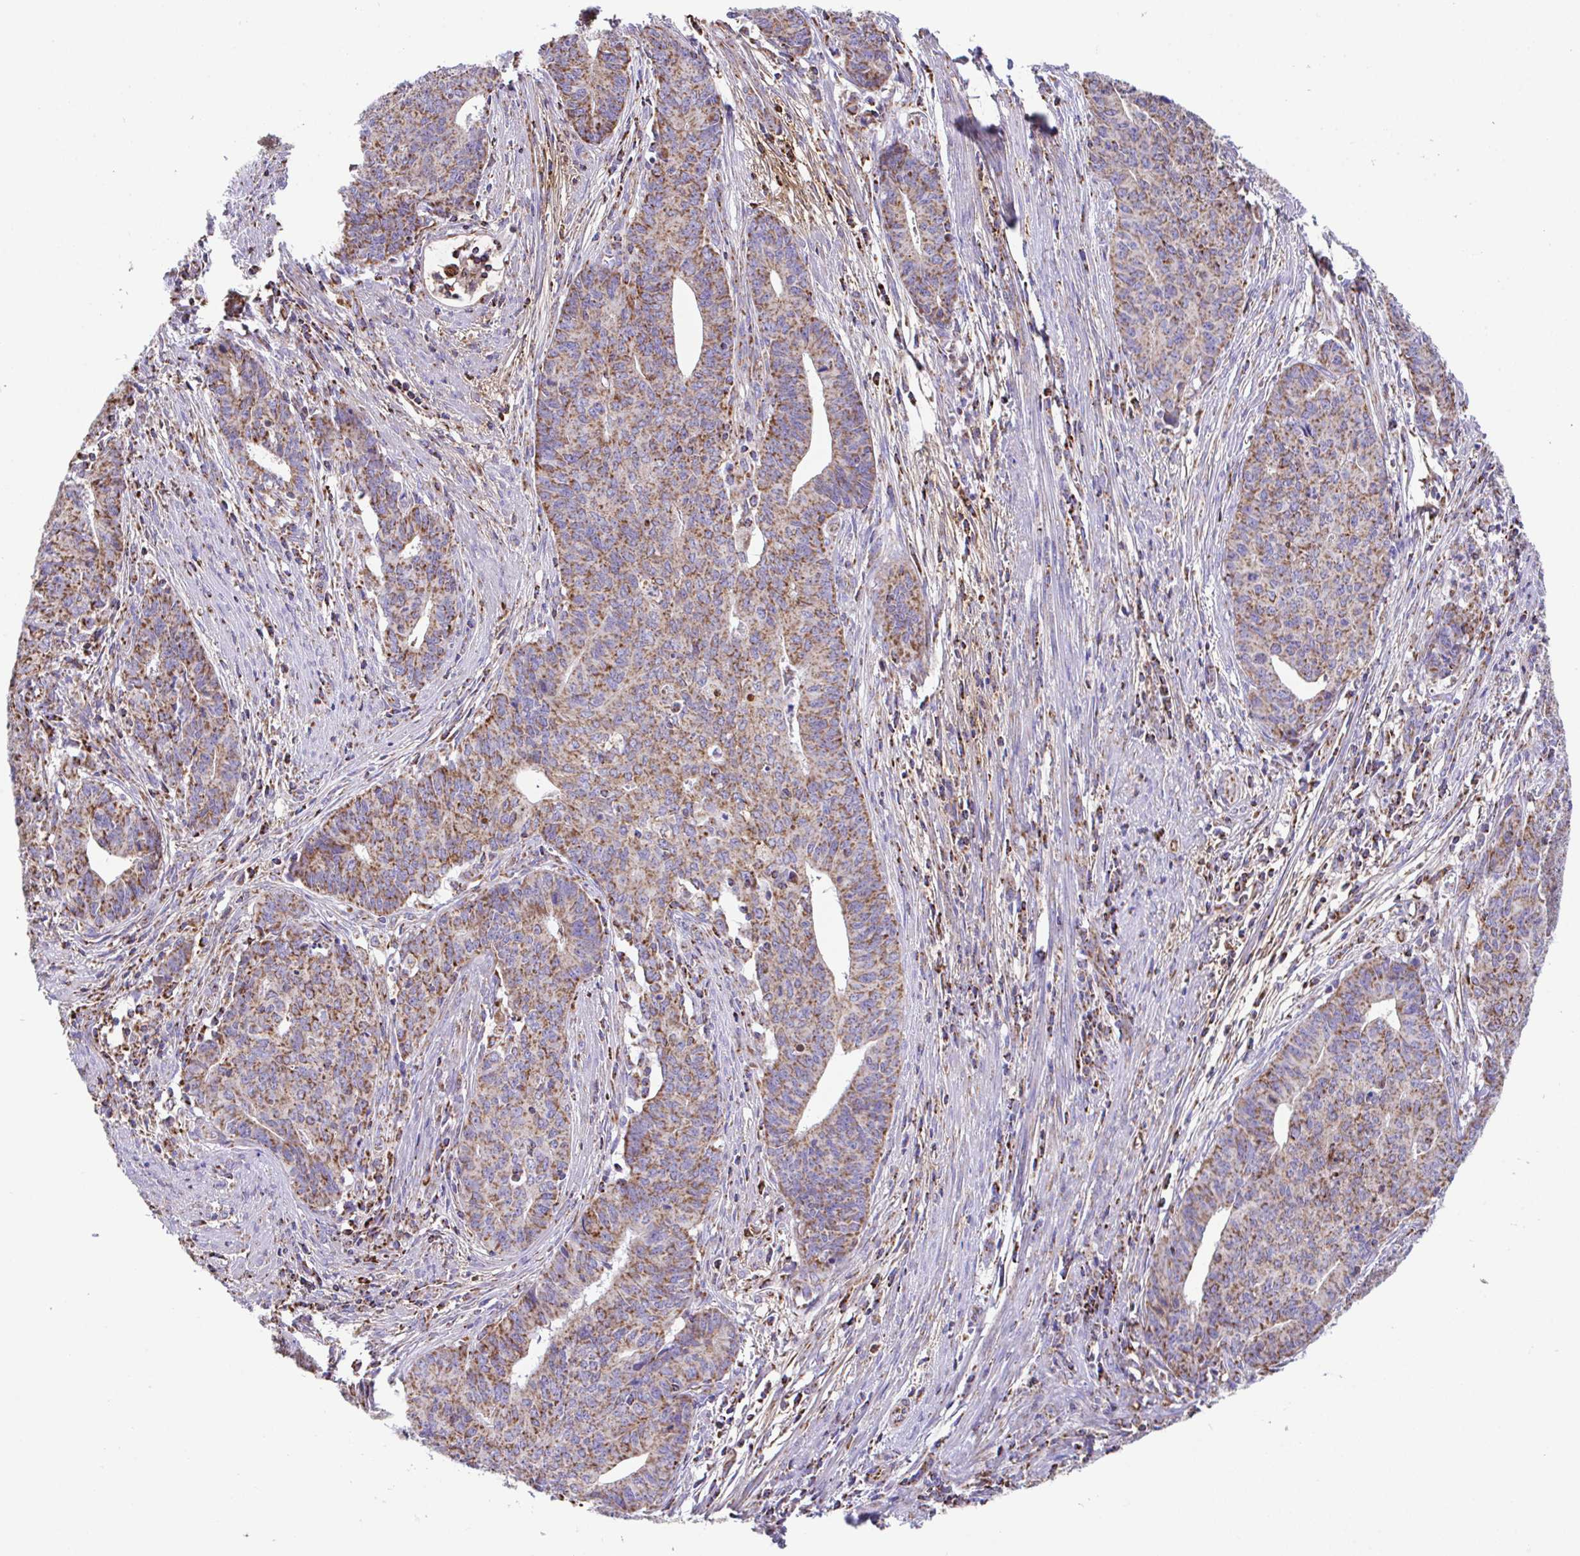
{"staining": {"intensity": "moderate", "quantity": ">75%", "location": "cytoplasmic/membranous"}, "tissue": "endometrial cancer", "cell_type": "Tumor cells", "image_type": "cancer", "snomed": [{"axis": "morphology", "description": "Adenocarcinoma, NOS"}, {"axis": "topography", "description": "Endometrium"}], "caption": "Human adenocarcinoma (endometrial) stained for a protein (brown) demonstrates moderate cytoplasmic/membranous positive staining in about >75% of tumor cells.", "gene": "PCMTD2", "patient": {"sex": "female", "age": 59}}